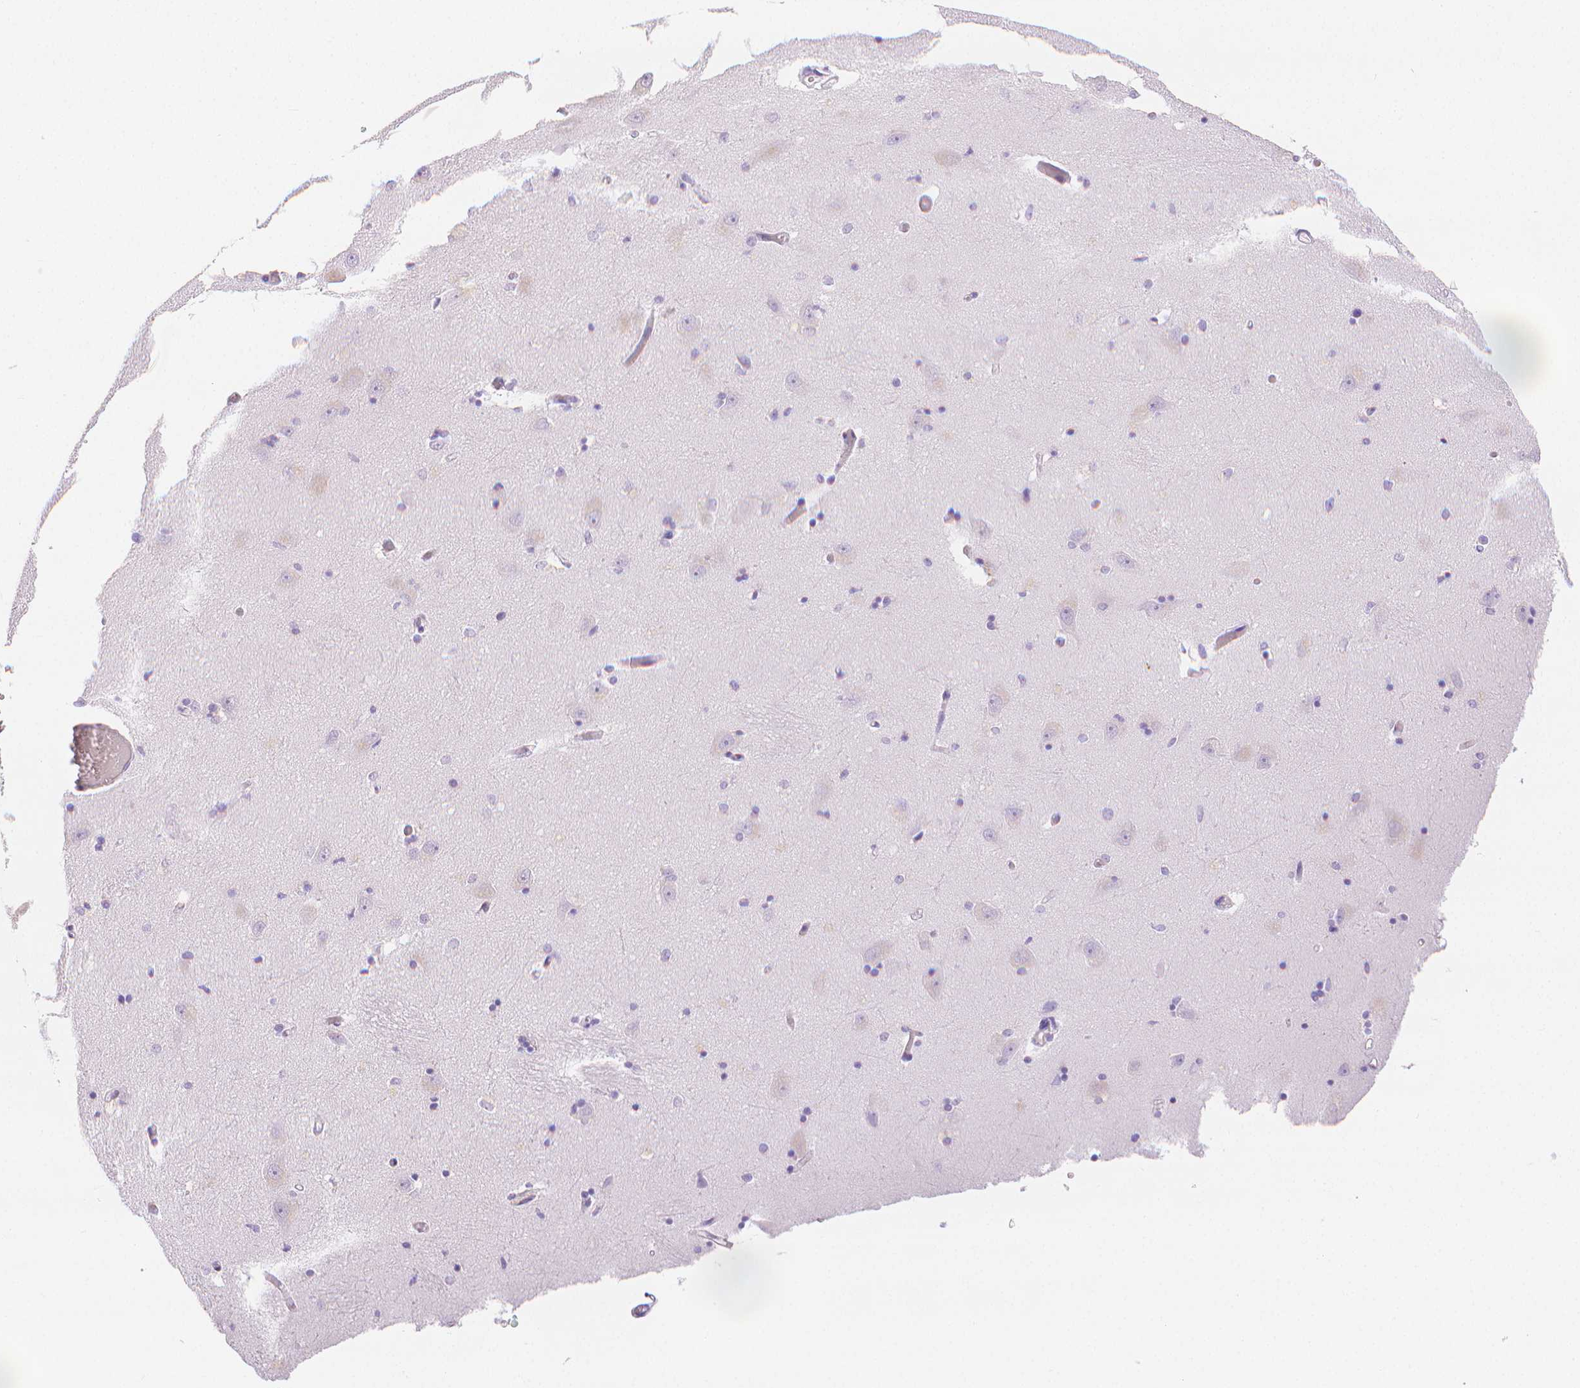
{"staining": {"intensity": "negative", "quantity": "none", "location": "none"}, "tissue": "caudate", "cell_type": "Glial cells", "image_type": "normal", "snomed": [{"axis": "morphology", "description": "Normal tissue, NOS"}, {"axis": "topography", "description": "Lateral ventricle wall"}, {"axis": "topography", "description": "Hippocampus"}], "caption": "Caudate stained for a protein using immunohistochemistry (IHC) demonstrates no staining glial cells.", "gene": "SLC27A5", "patient": {"sex": "female", "age": 63}}